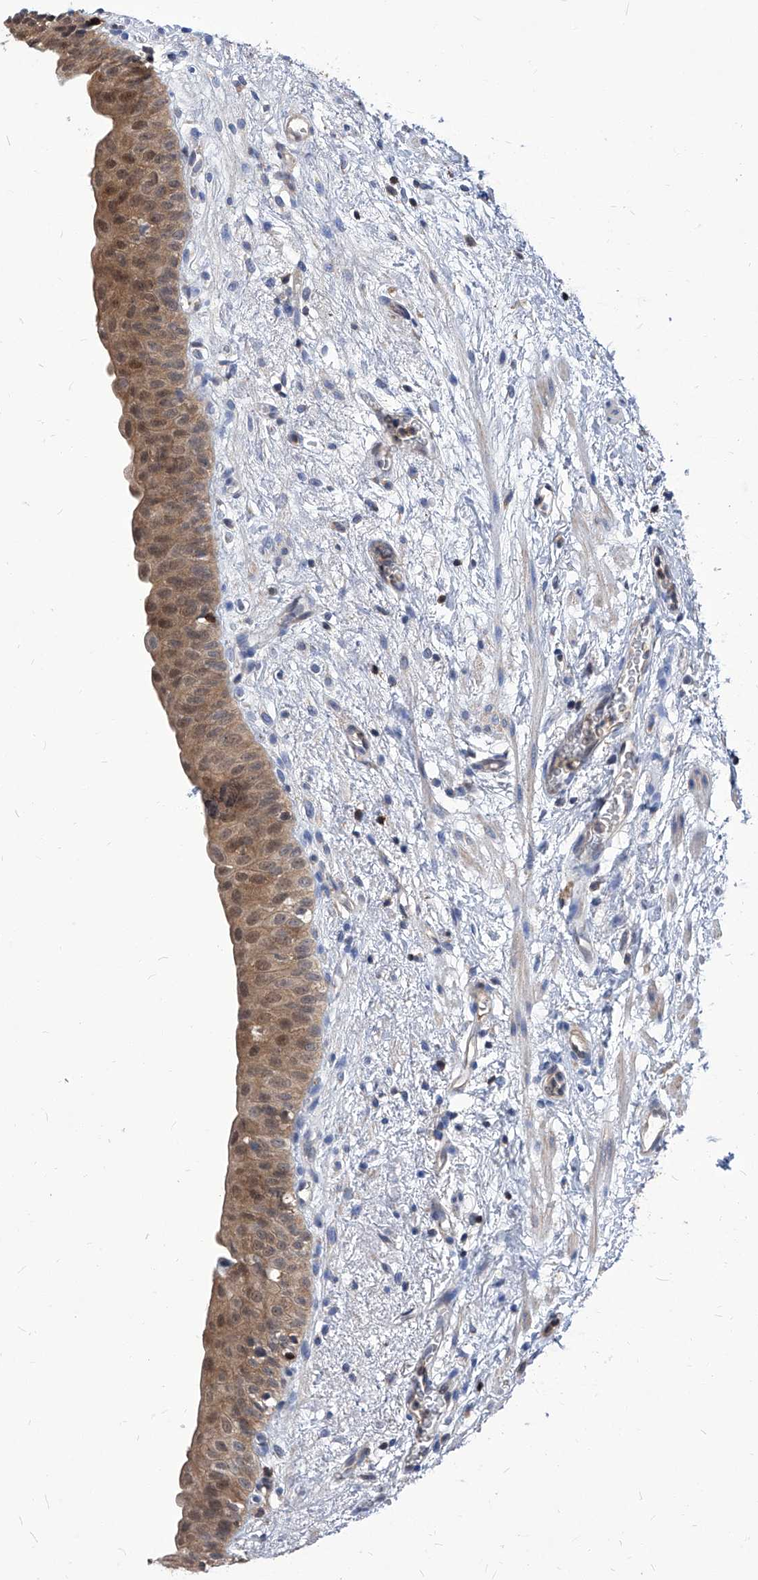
{"staining": {"intensity": "moderate", "quantity": ">75%", "location": "cytoplasmic/membranous,nuclear"}, "tissue": "urinary bladder", "cell_type": "Urothelial cells", "image_type": "normal", "snomed": [{"axis": "morphology", "description": "Normal tissue, NOS"}, {"axis": "topography", "description": "Urinary bladder"}], "caption": "A brown stain highlights moderate cytoplasmic/membranous,nuclear expression of a protein in urothelial cells of unremarkable human urinary bladder. The staining is performed using DAB brown chromogen to label protein expression. The nuclei are counter-stained blue using hematoxylin.", "gene": "ABRACL", "patient": {"sex": "male", "age": 51}}